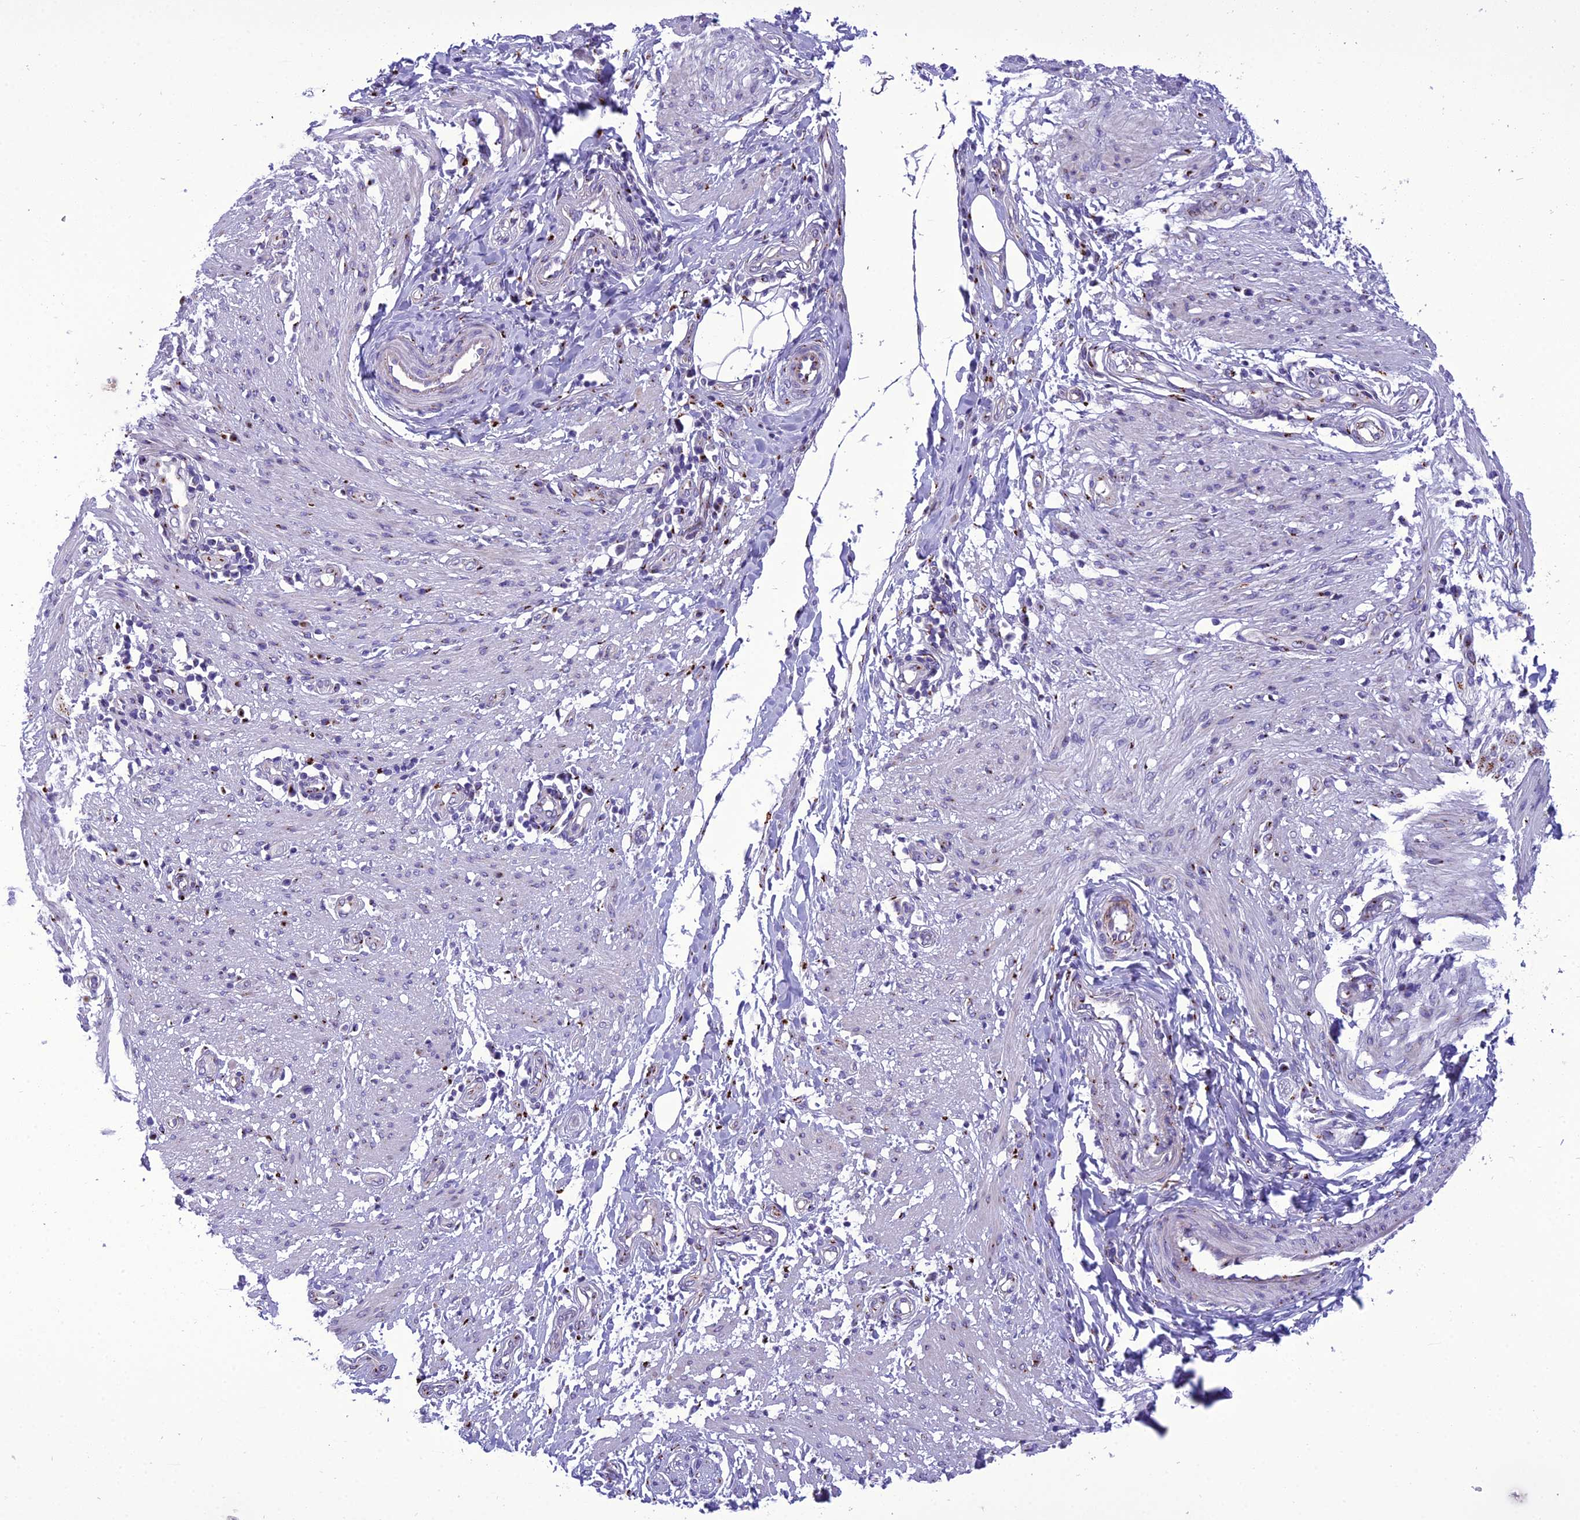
{"staining": {"intensity": "moderate", "quantity": "<25%", "location": "cytoplasmic/membranous"}, "tissue": "smooth muscle", "cell_type": "Smooth muscle cells", "image_type": "normal", "snomed": [{"axis": "morphology", "description": "Normal tissue, NOS"}, {"axis": "morphology", "description": "Adenocarcinoma, NOS"}, {"axis": "topography", "description": "Colon"}, {"axis": "topography", "description": "Peripheral nerve tissue"}], "caption": "Unremarkable smooth muscle displays moderate cytoplasmic/membranous positivity in approximately <25% of smooth muscle cells (DAB = brown stain, brightfield microscopy at high magnification)..", "gene": "GOLM2", "patient": {"sex": "male", "age": 14}}